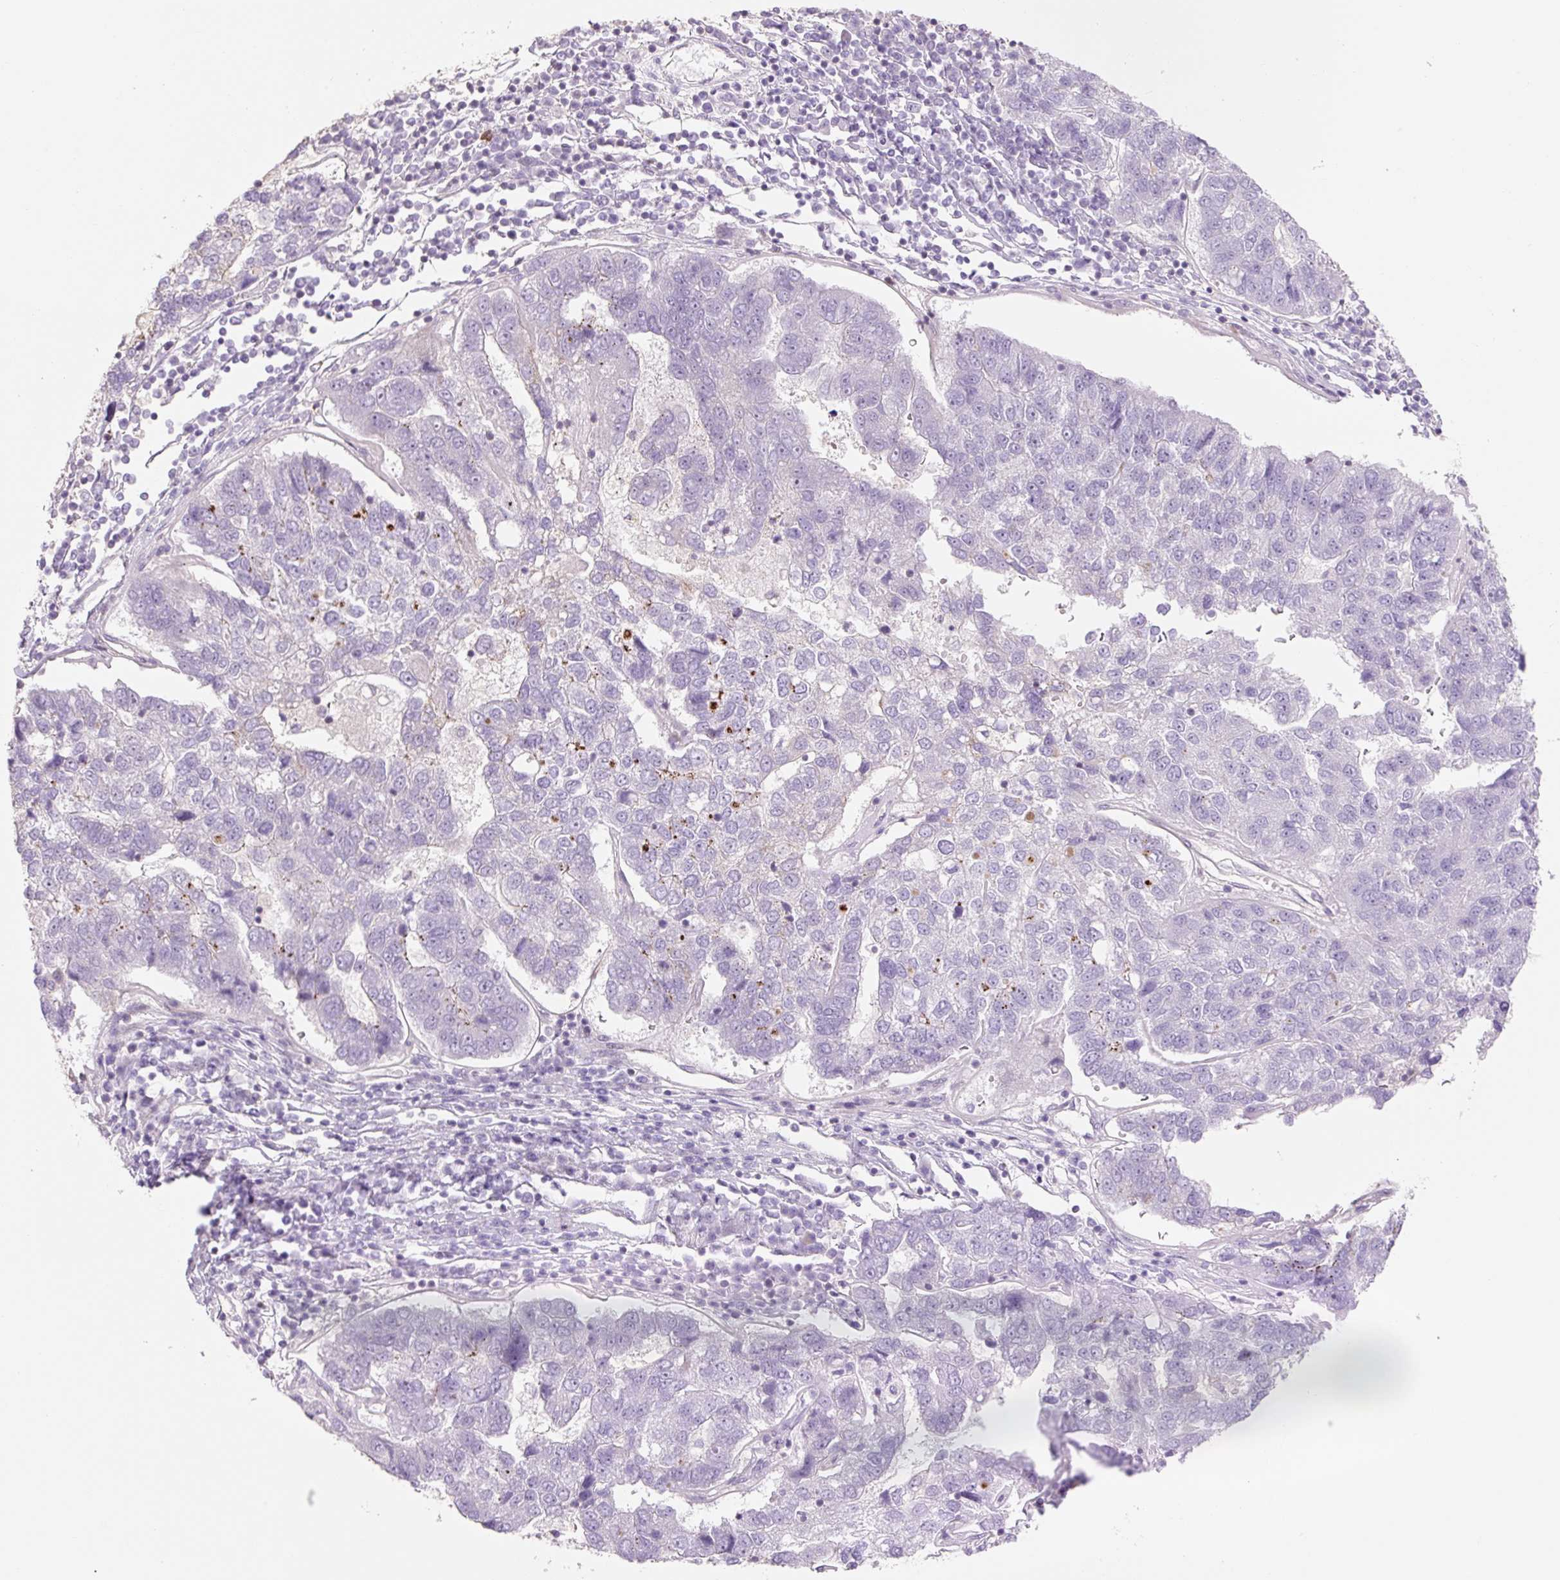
{"staining": {"intensity": "negative", "quantity": "none", "location": "none"}, "tissue": "pancreatic cancer", "cell_type": "Tumor cells", "image_type": "cancer", "snomed": [{"axis": "morphology", "description": "Adenocarcinoma, NOS"}, {"axis": "topography", "description": "Pancreas"}], "caption": "A micrograph of pancreatic adenocarcinoma stained for a protein exhibits no brown staining in tumor cells.", "gene": "ZNF552", "patient": {"sex": "female", "age": 61}}